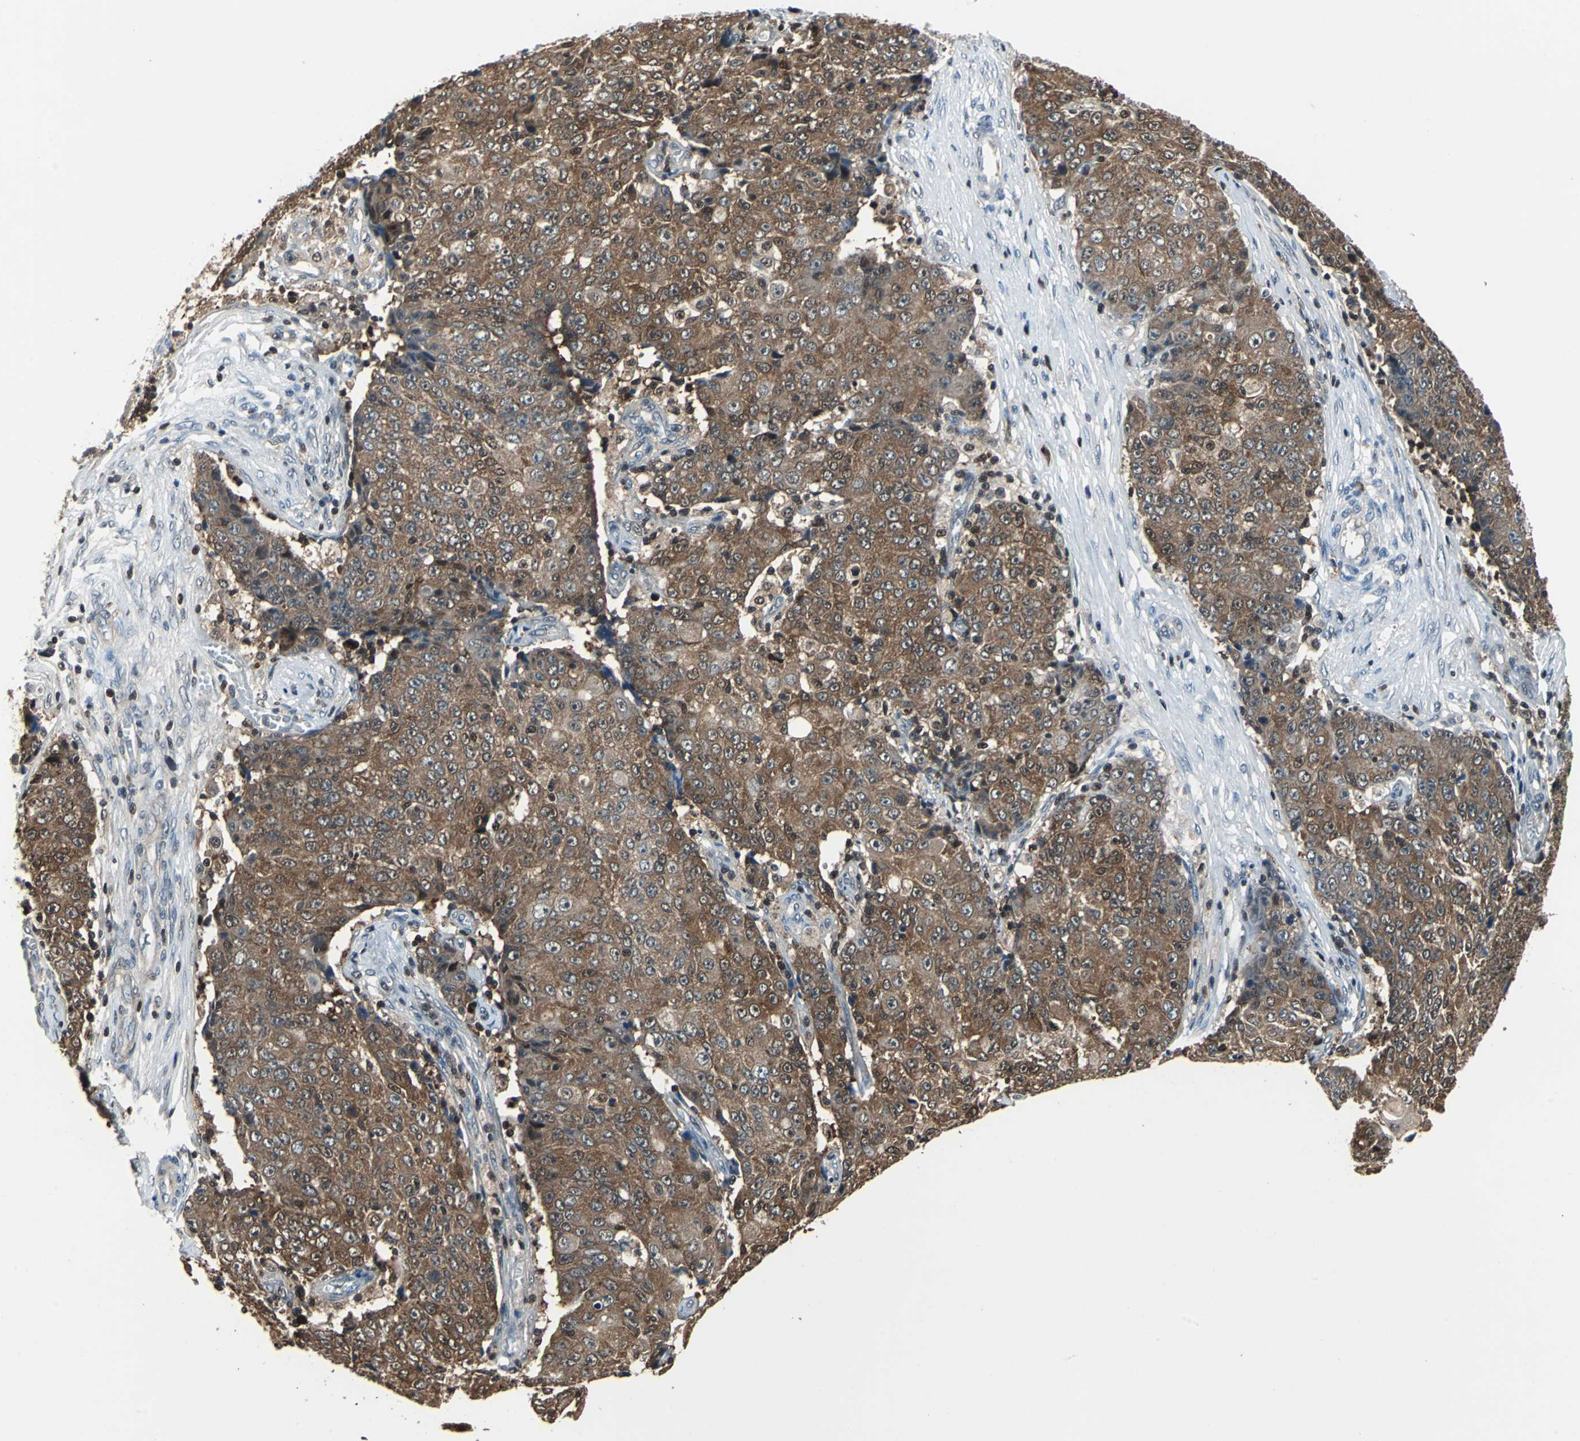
{"staining": {"intensity": "strong", "quantity": "25%-75%", "location": "cytoplasmic/membranous,nuclear"}, "tissue": "ovarian cancer", "cell_type": "Tumor cells", "image_type": "cancer", "snomed": [{"axis": "morphology", "description": "Carcinoma, endometroid"}, {"axis": "topography", "description": "Ovary"}], "caption": "IHC (DAB (3,3'-diaminobenzidine)) staining of ovarian cancer demonstrates strong cytoplasmic/membranous and nuclear protein positivity in approximately 25%-75% of tumor cells. The staining was performed using DAB to visualize the protein expression in brown, while the nuclei were stained in blue with hematoxylin (Magnification: 20x).", "gene": "PSME1", "patient": {"sex": "female", "age": 42}}